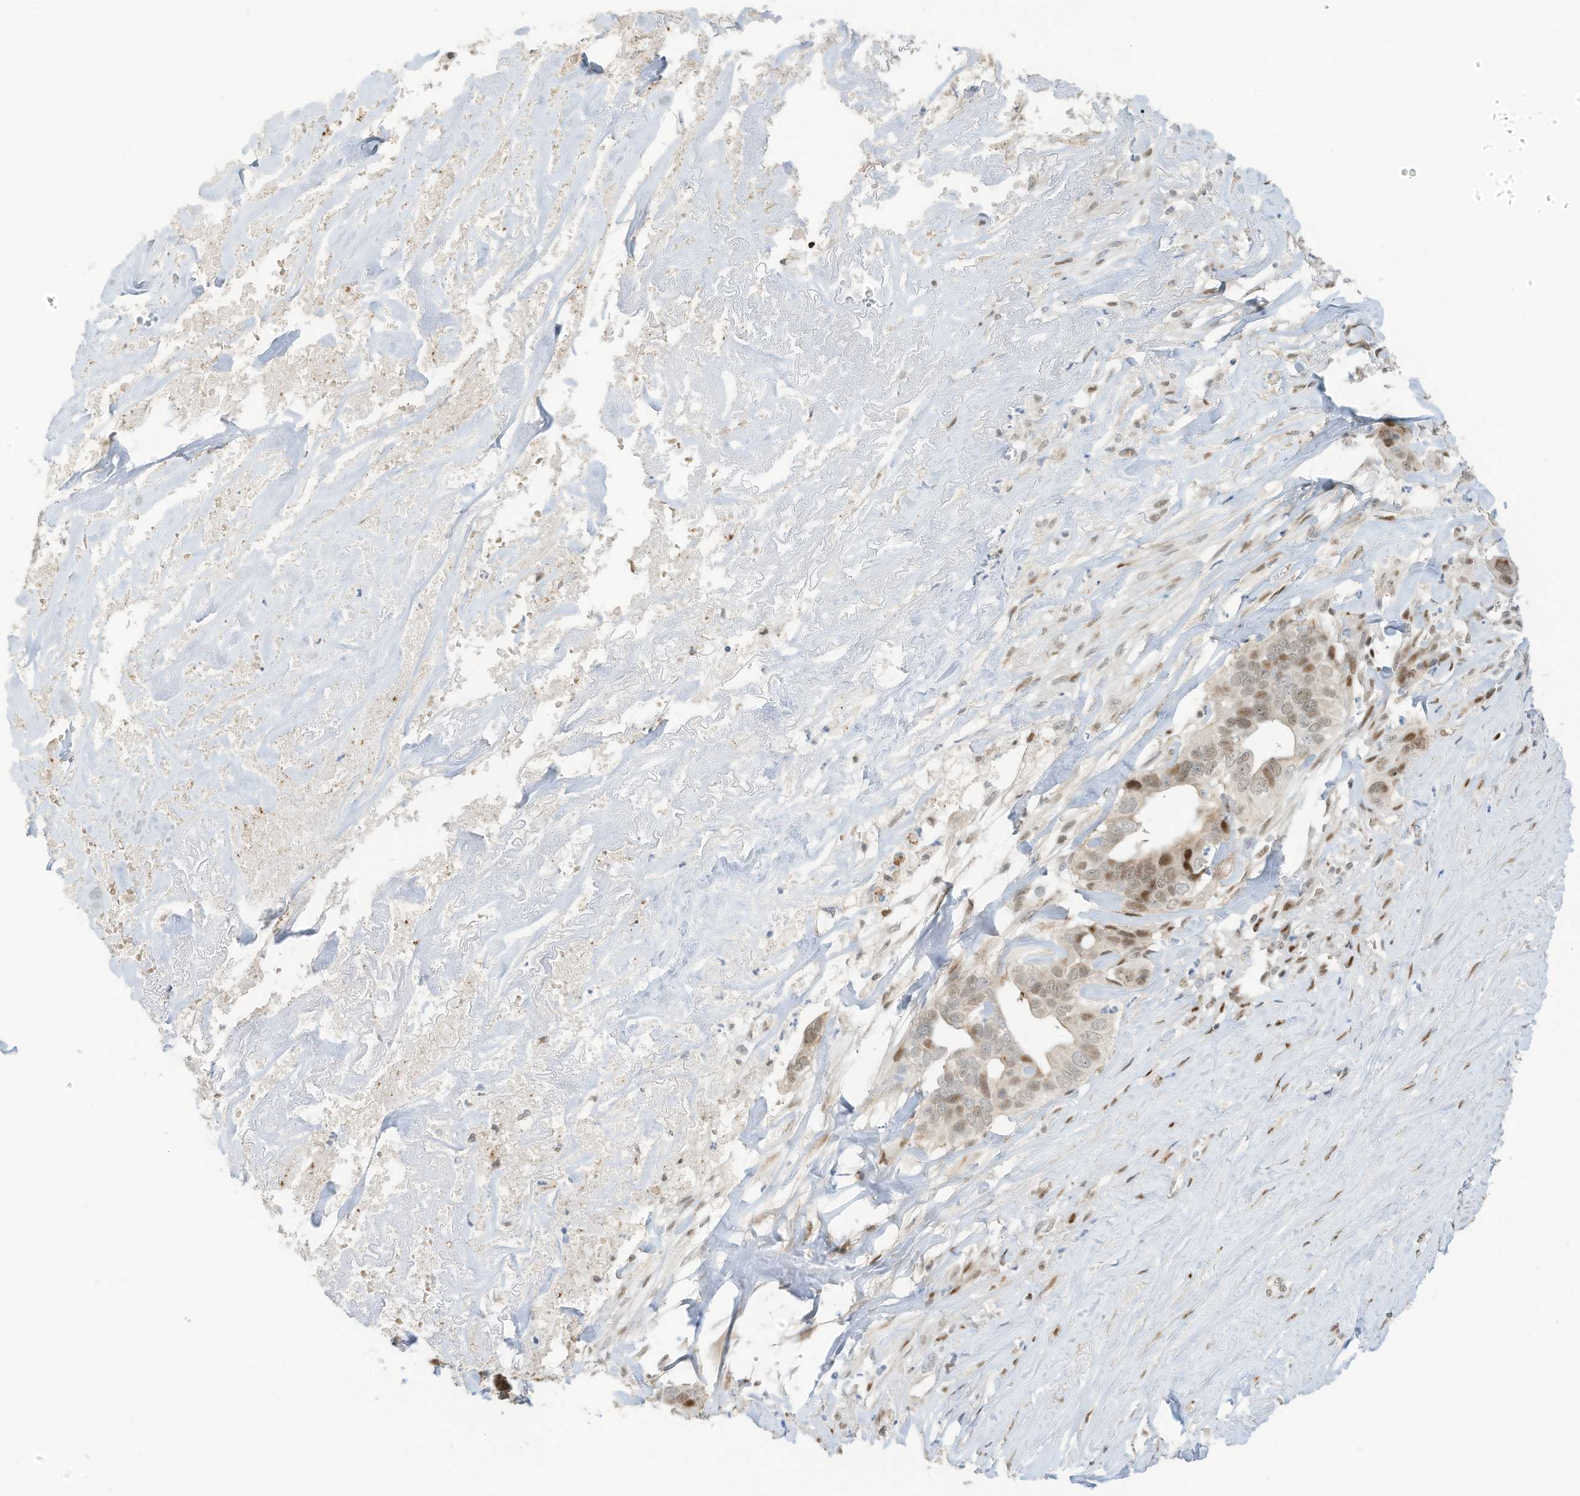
{"staining": {"intensity": "moderate", "quantity": "25%-75%", "location": "nuclear"}, "tissue": "liver cancer", "cell_type": "Tumor cells", "image_type": "cancer", "snomed": [{"axis": "morphology", "description": "Cholangiocarcinoma"}, {"axis": "topography", "description": "Liver"}], "caption": "This micrograph exhibits cholangiocarcinoma (liver) stained with IHC to label a protein in brown. The nuclear of tumor cells show moderate positivity for the protein. Nuclei are counter-stained blue.", "gene": "ZCWPW2", "patient": {"sex": "female", "age": 79}}